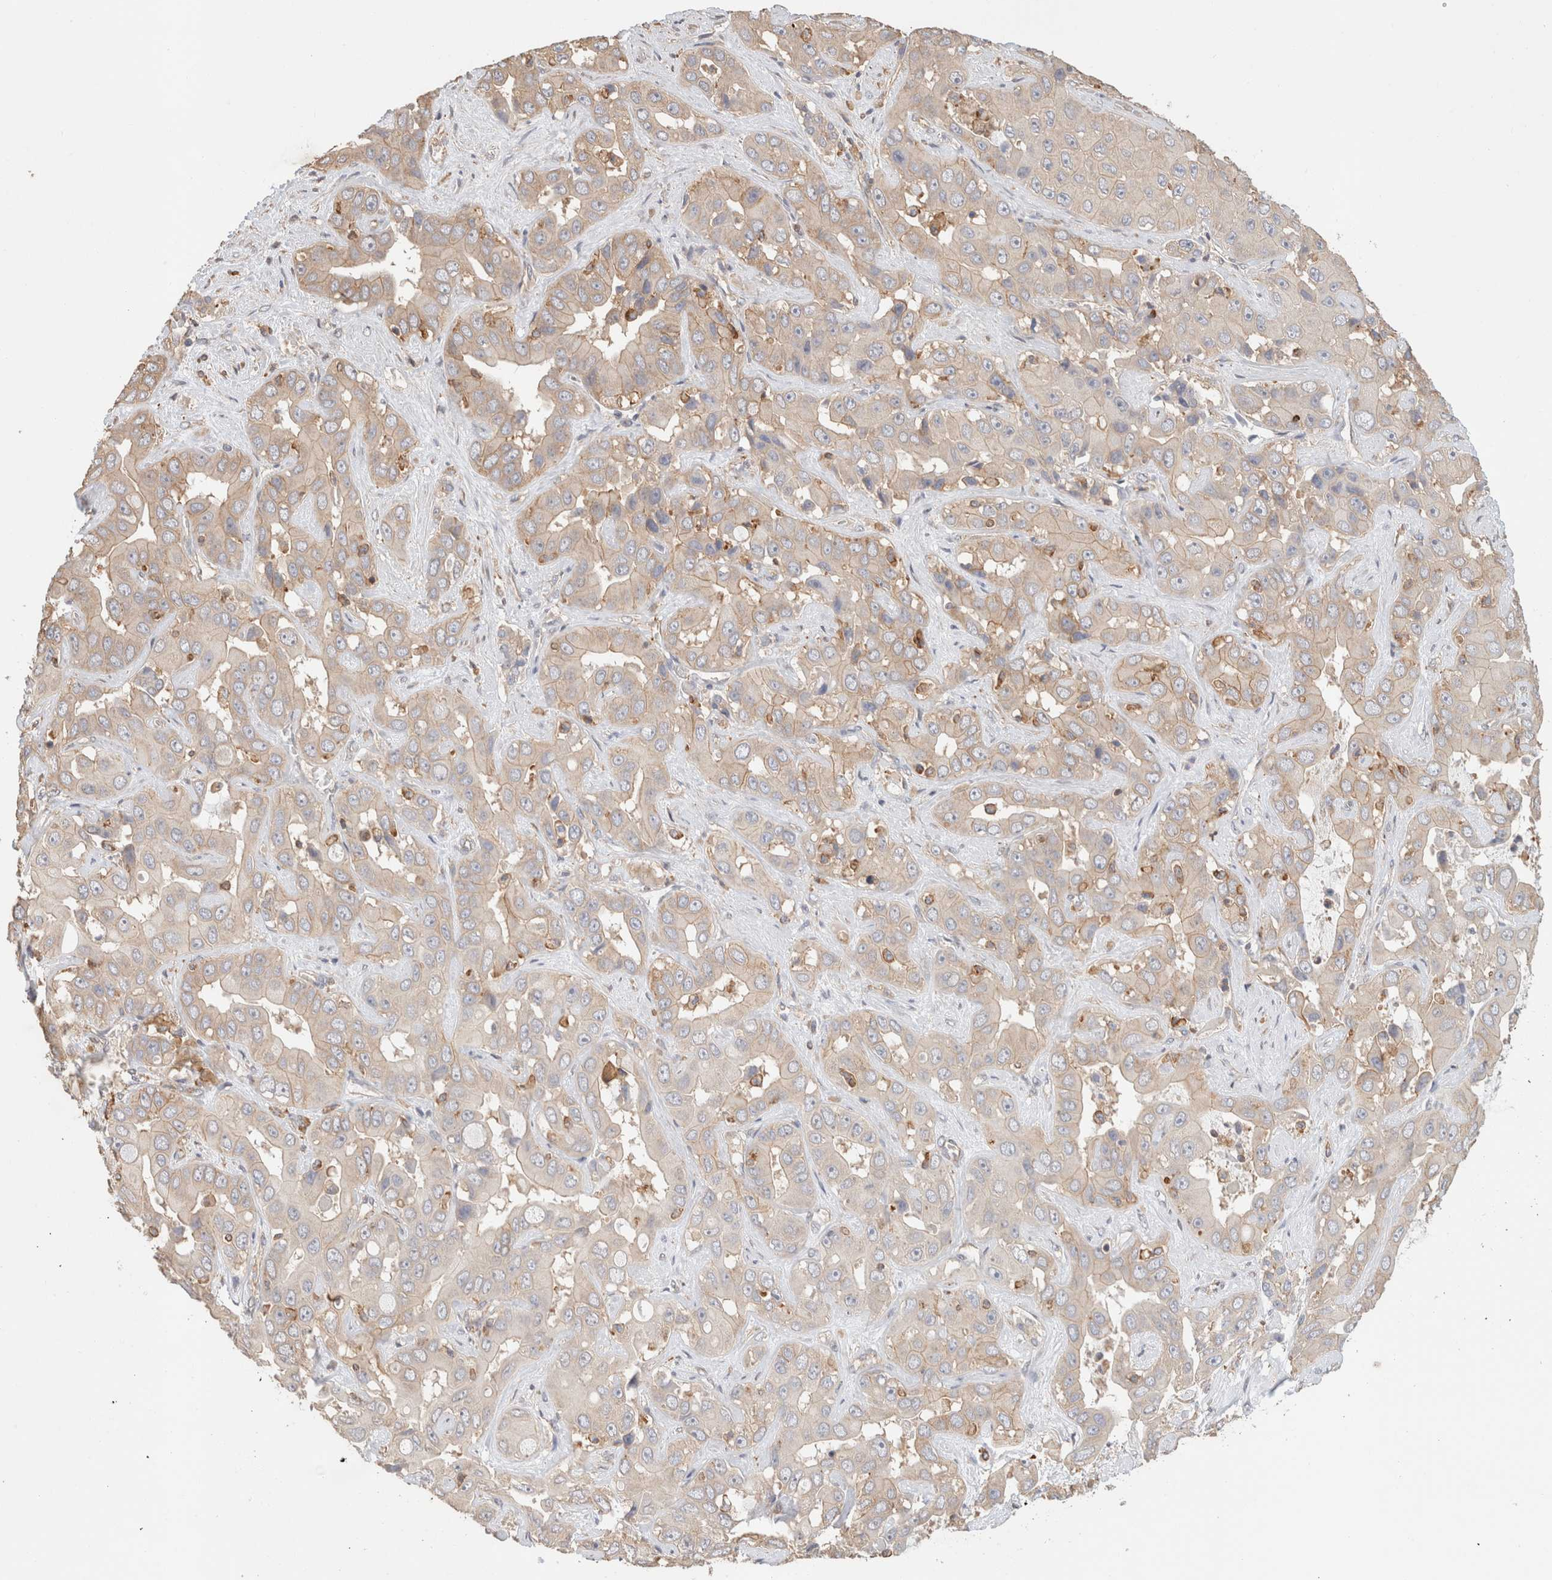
{"staining": {"intensity": "weak", "quantity": "25%-75%", "location": "cytoplasmic/membranous"}, "tissue": "liver cancer", "cell_type": "Tumor cells", "image_type": "cancer", "snomed": [{"axis": "morphology", "description": "Cholangiocarcinoma"}, {"axis": "topography", "description": "Liver"}], "caption": "Immunohistochemical staining of human liver cancer shows low levels of weak cytoplasmic/membranous expression in approximately 25%-75% of tumor cells.", "gene": "CFAP418", "patient": {"sex": "female", "age": 52}}